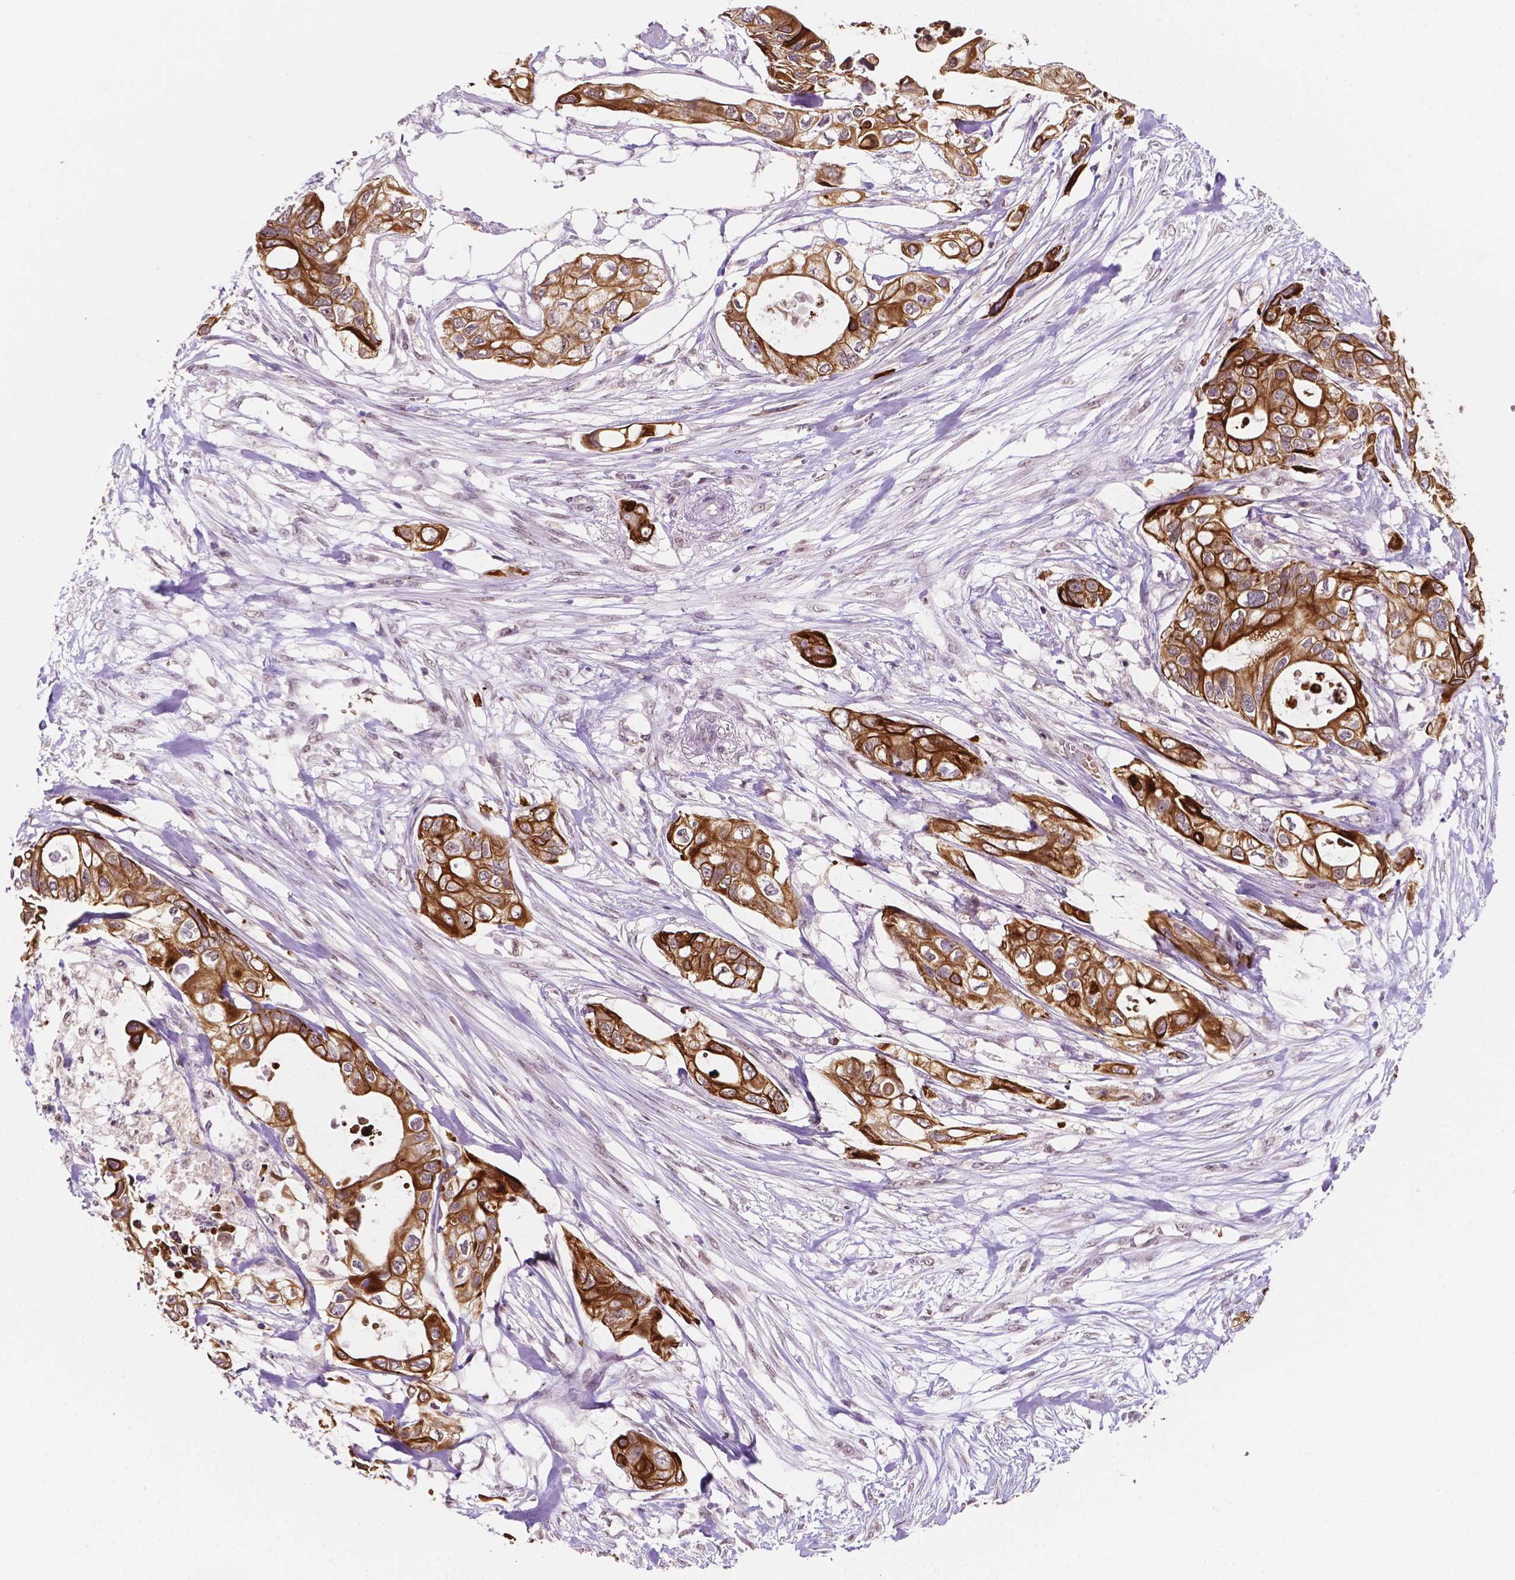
{"staining": {"intensity": "strong", "quantity": ">75%", "location": "cytoplasmic/membranous"}, "tissue": "pancreatic cancer", "cell_type": "Tumor cells", "image_type": "cancer", "snomed": [{"axis": "morphology", "description": "Adenocarcinoma, NOS"}, {"axis": "topography", "description": "Pancreas"}], "caption": "IHC of pancreatic cancer (adenocarcinoma) demonstrates high levels of strong cytoplasmic/membranous positivity in about >75% of tumor cells. (brown staining indicates protein expression, while blue staining denotes nuclei).", "gene": "SHLD3", "patient": {"sex": "female", "age": 63}}